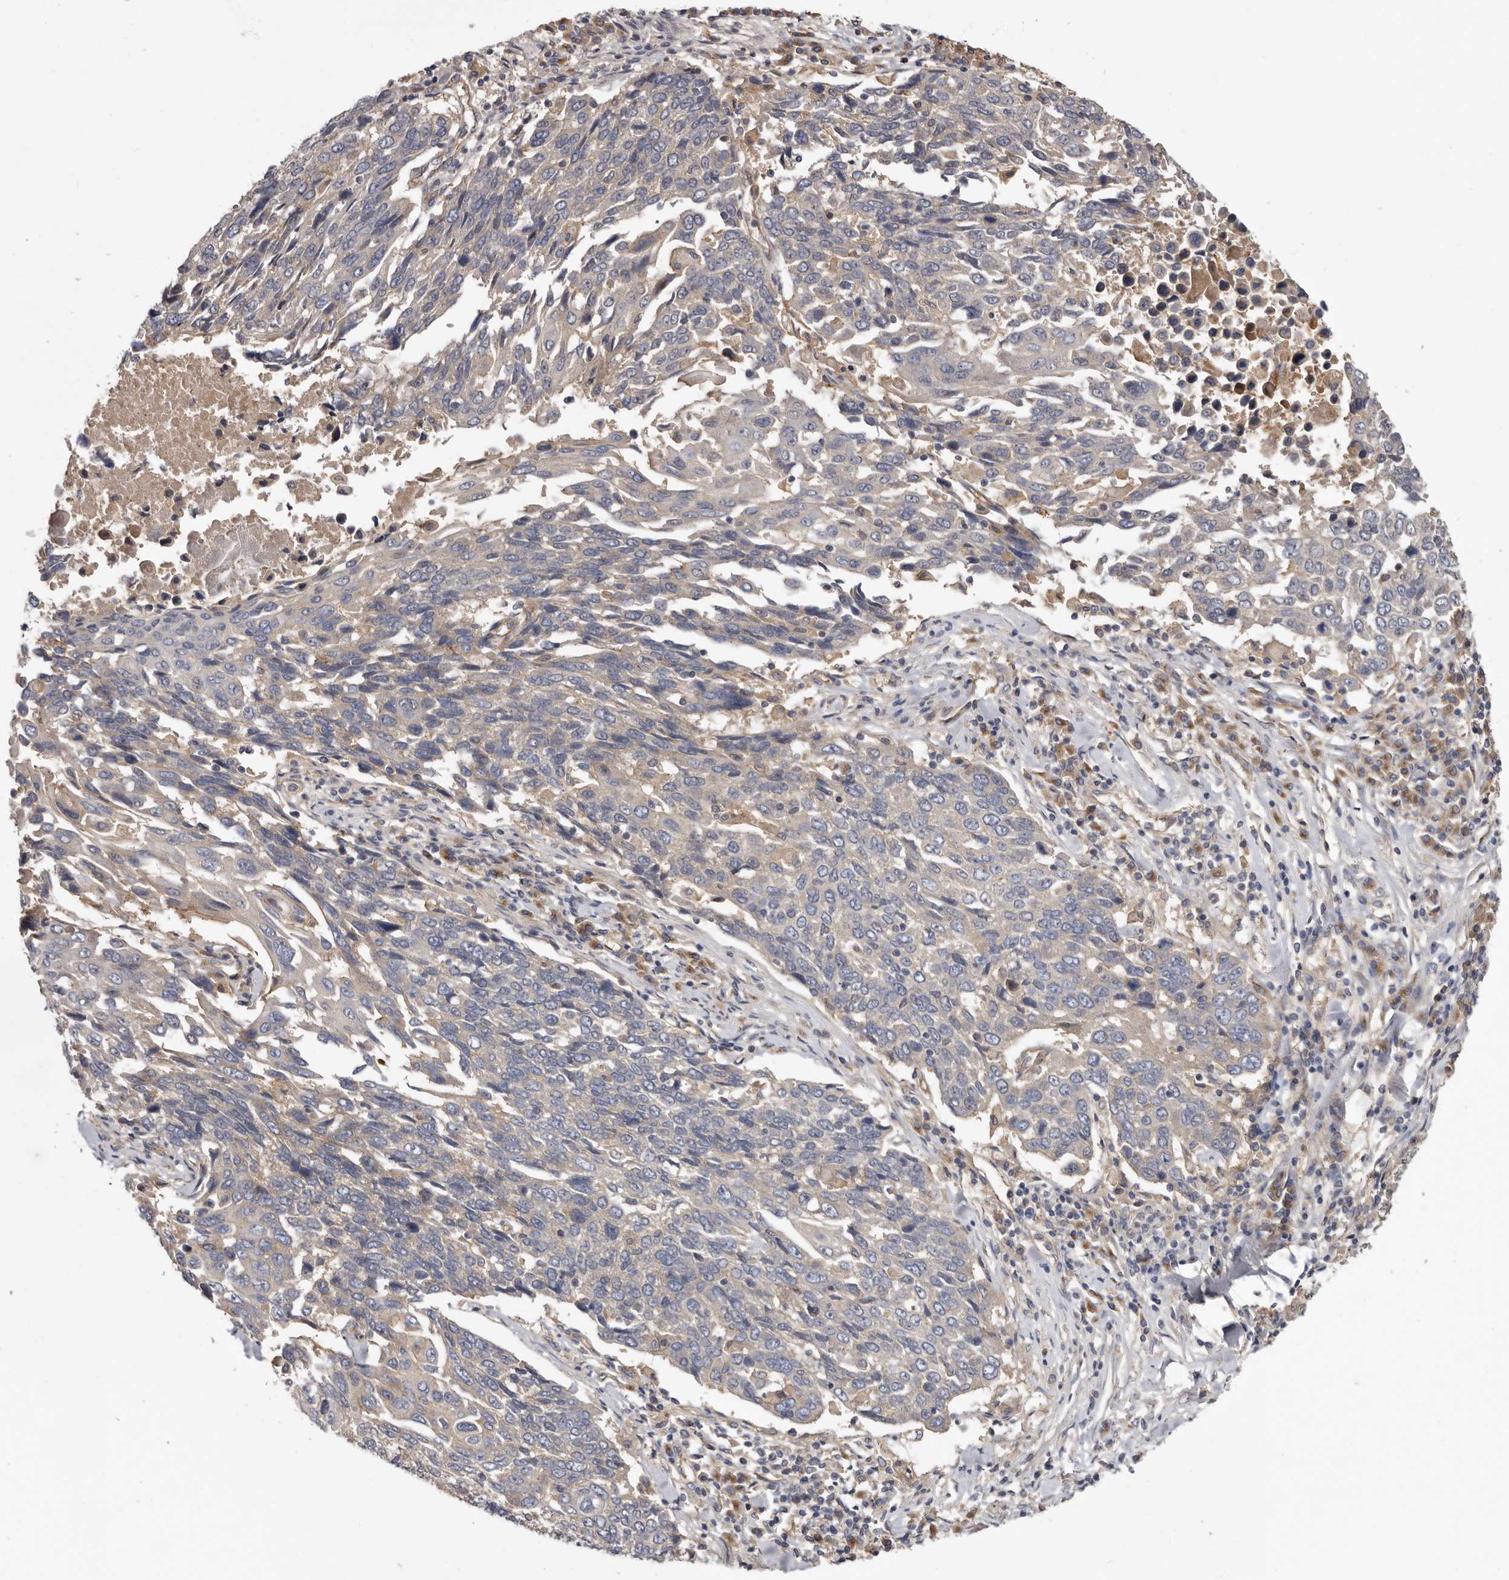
{"staining": {"intensity": "negative", "quantity": "none", "location": "none"}, "tissue": "lung cancer", "cell_type": "Tumor cells", "image_type": "cancer", "snomed": [{"axis": "morphology", "description": "Squamous cell carcinoma, NOS"}, {"axis": "topography", "description": "Lung"}], "caption": "Lung cancer was stained to show a protein in brown. There is no significant positivity in tumor cells. The staining is performed using DAB brown chromogen with nuclei counter-stained in using hematoxylin.", "gene": "INKA2", "patient": {"sex": "male", "age": 66}}